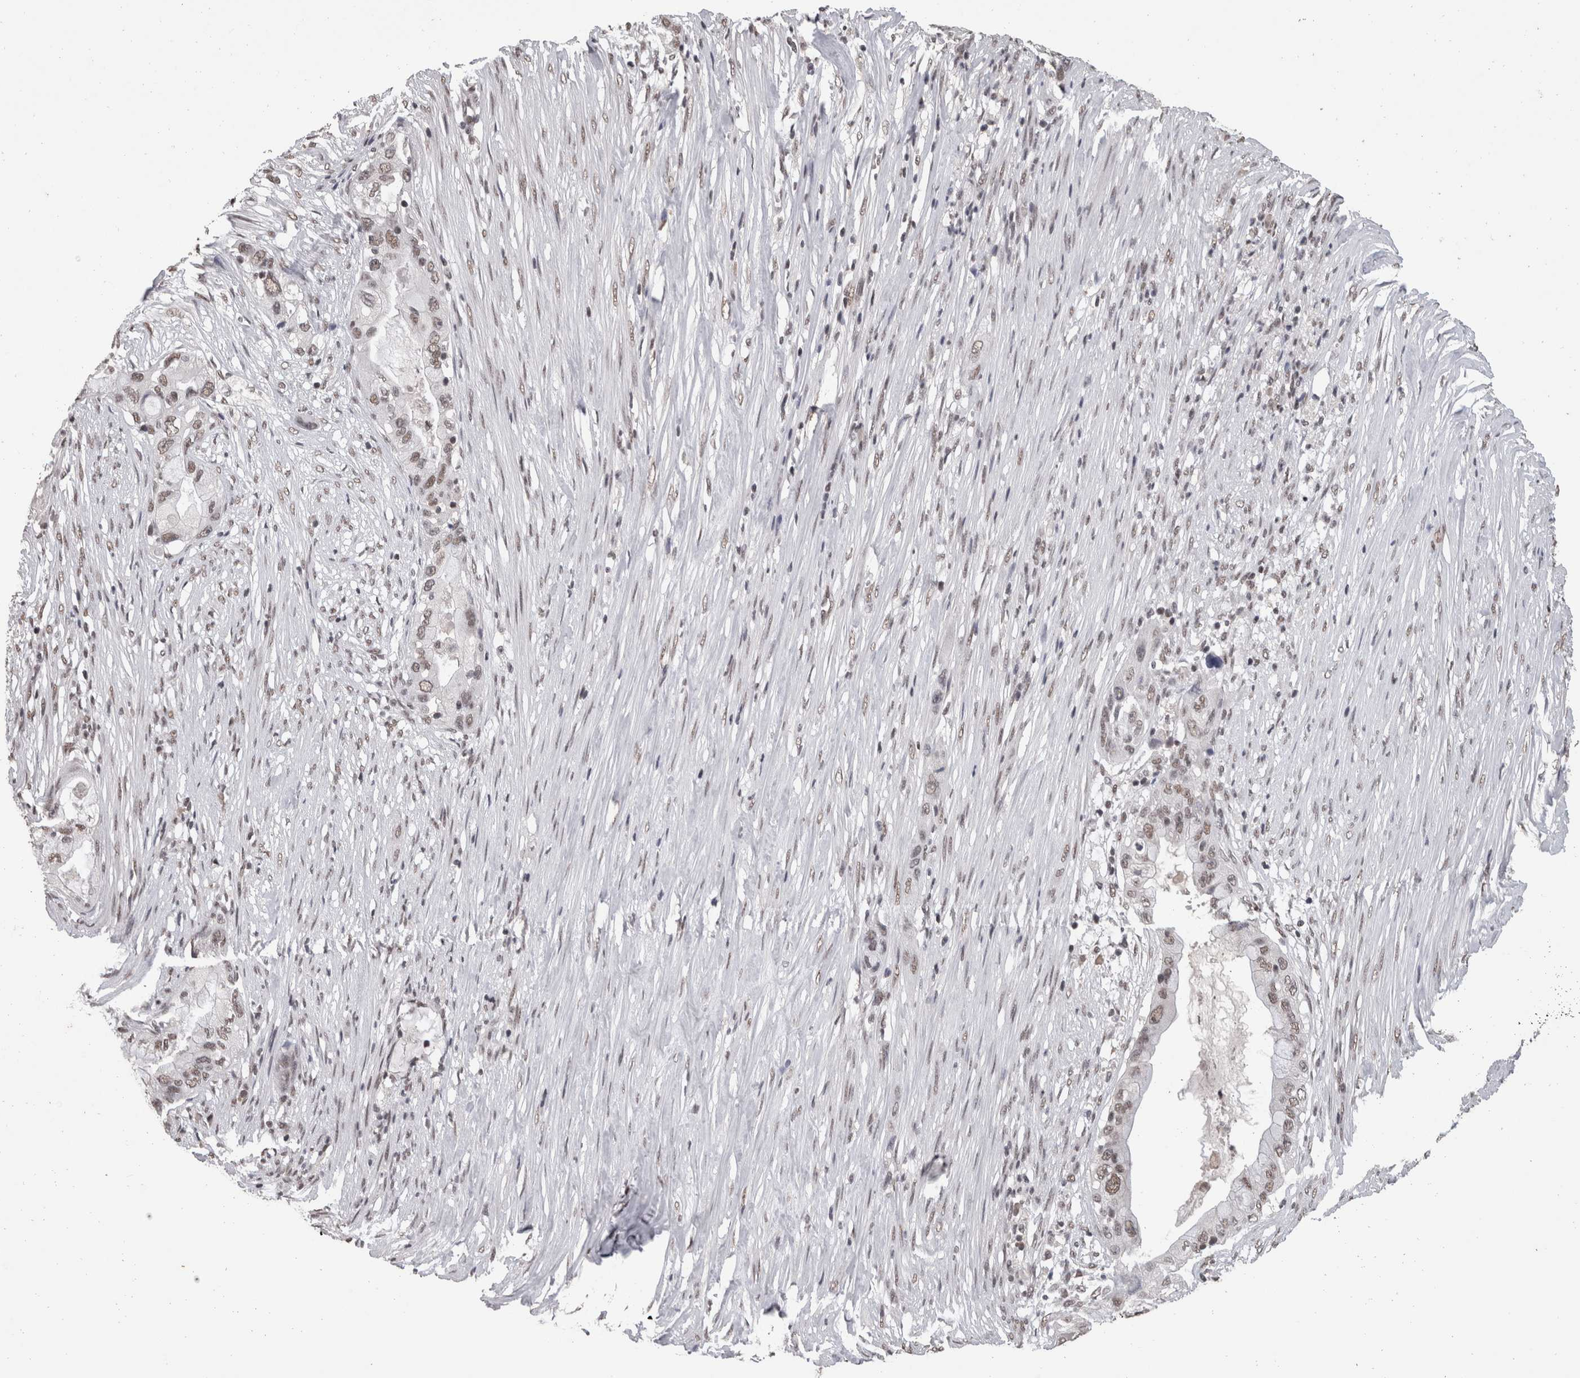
{"staining": {"intensity": "weak", "quantity": ">75%", "location": "nuclear"}, "tissue": "pancreatic cancer", "cell_type": "Tumor cells", "image_type": "cancer", "snomed": [{"axis": "morphology", "description": "Adenocarcinoma, NOS"}, {"axis": "topography", "description": "Pancreas"}], "caption": "IHC micrograph of adenocarcinoma (pancreatic) stained for a protein (brown), which exhibits low levels of weak nuclear expression in about >75% of tumor cells.", "gene": "DDX17", "patient": {"sex": "male", "age": 53}}